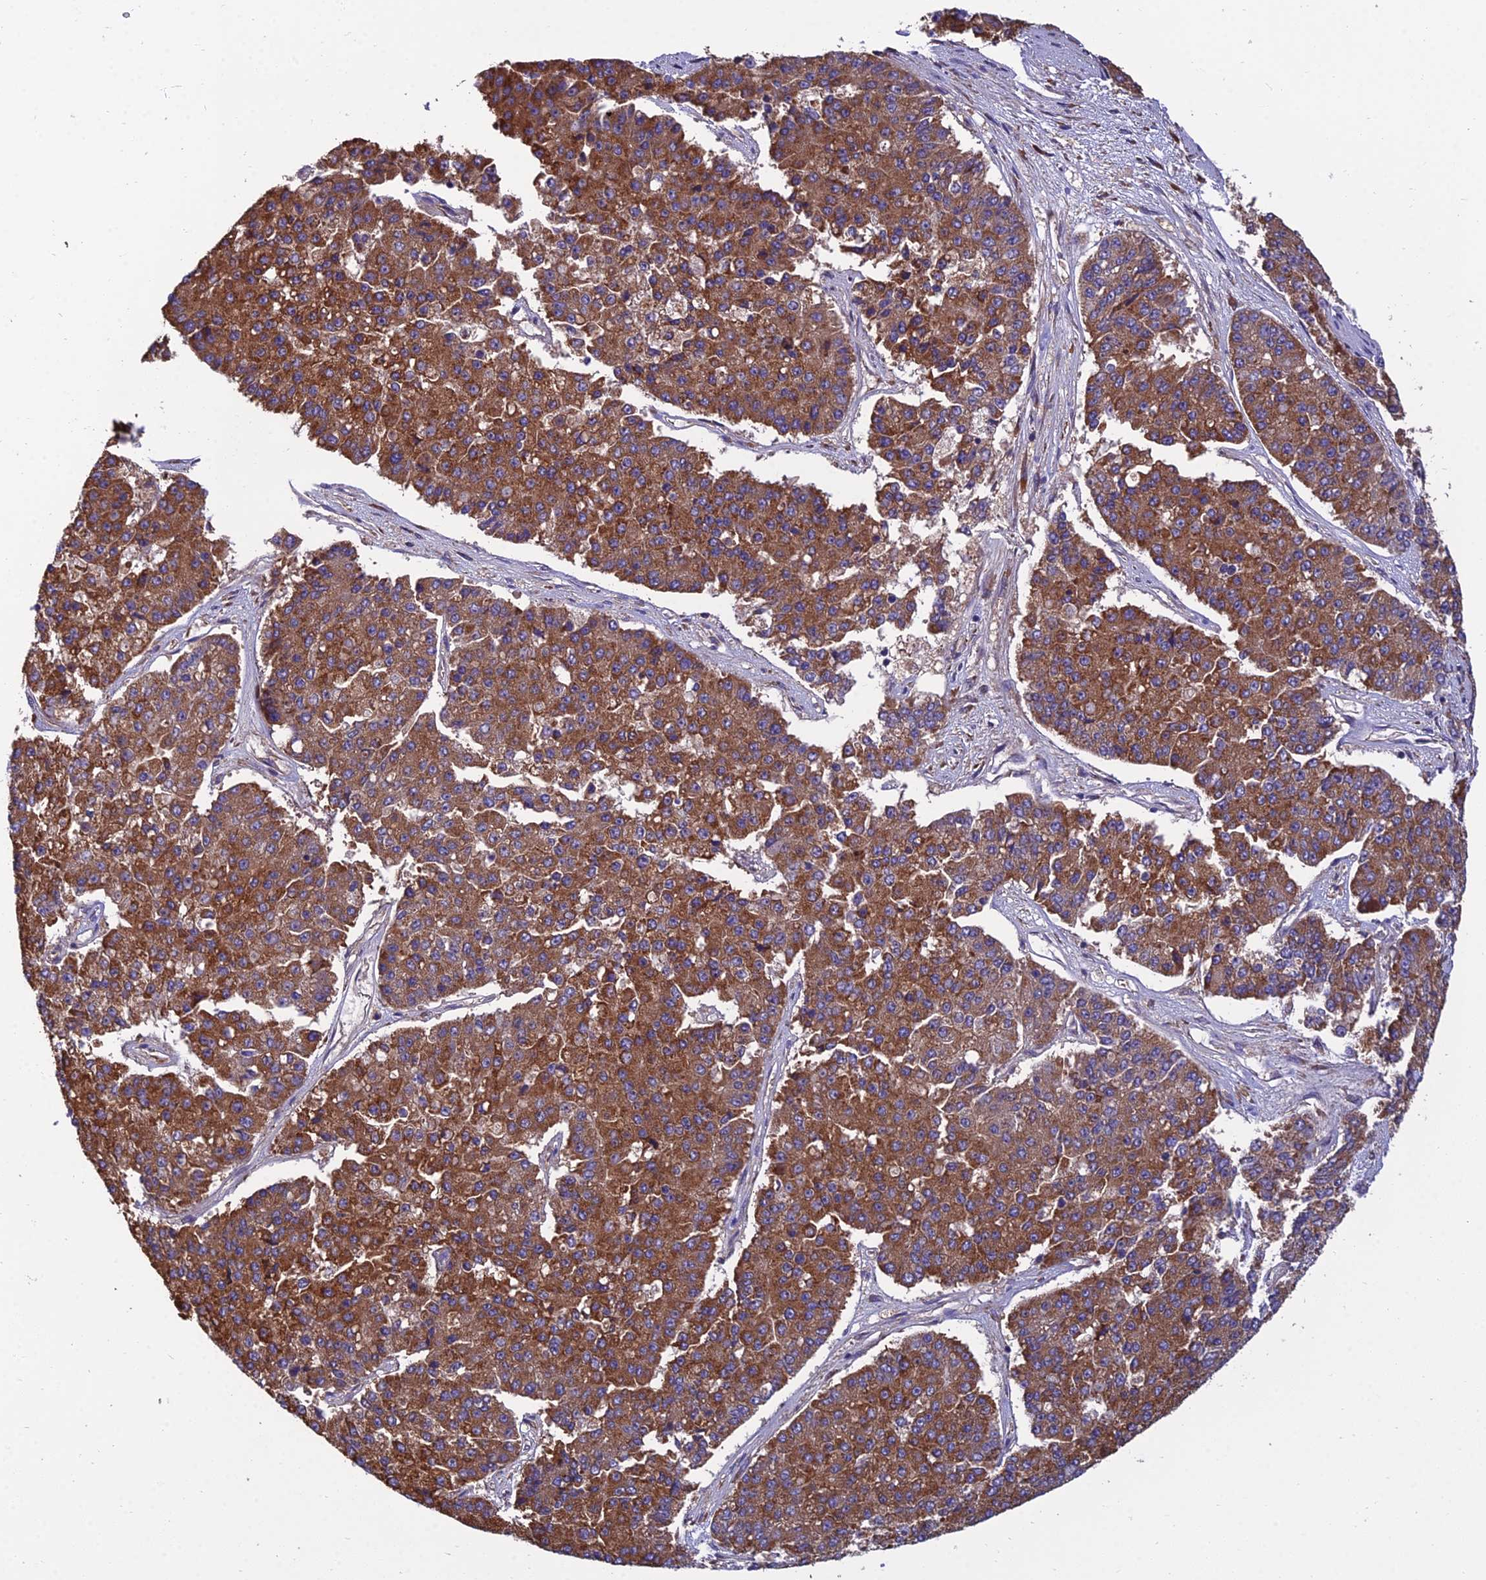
{"staining": {"intensity": "moderate", "quantity": ">75%", "location": "cytoplasmic/membranous"}, "tissue": "pancreatic cancer", "cell_type": "Tumor cells", "image_type": "cancer", "snomed": [{"axis": "morphology", "description": "Adenocarcinoma, NOS"}, {"axis": "topography", "description": "Pancreas"}], "caption": "An image showing moderate cytoplasmic/membranous staining in about >75% of tumor cells in pancreatic cancer (adenocarcinoma), as visualized by brown immunohistochemical staining.", "gene": "UMAD1", "patient": {"sex": "male", "age": 50}}